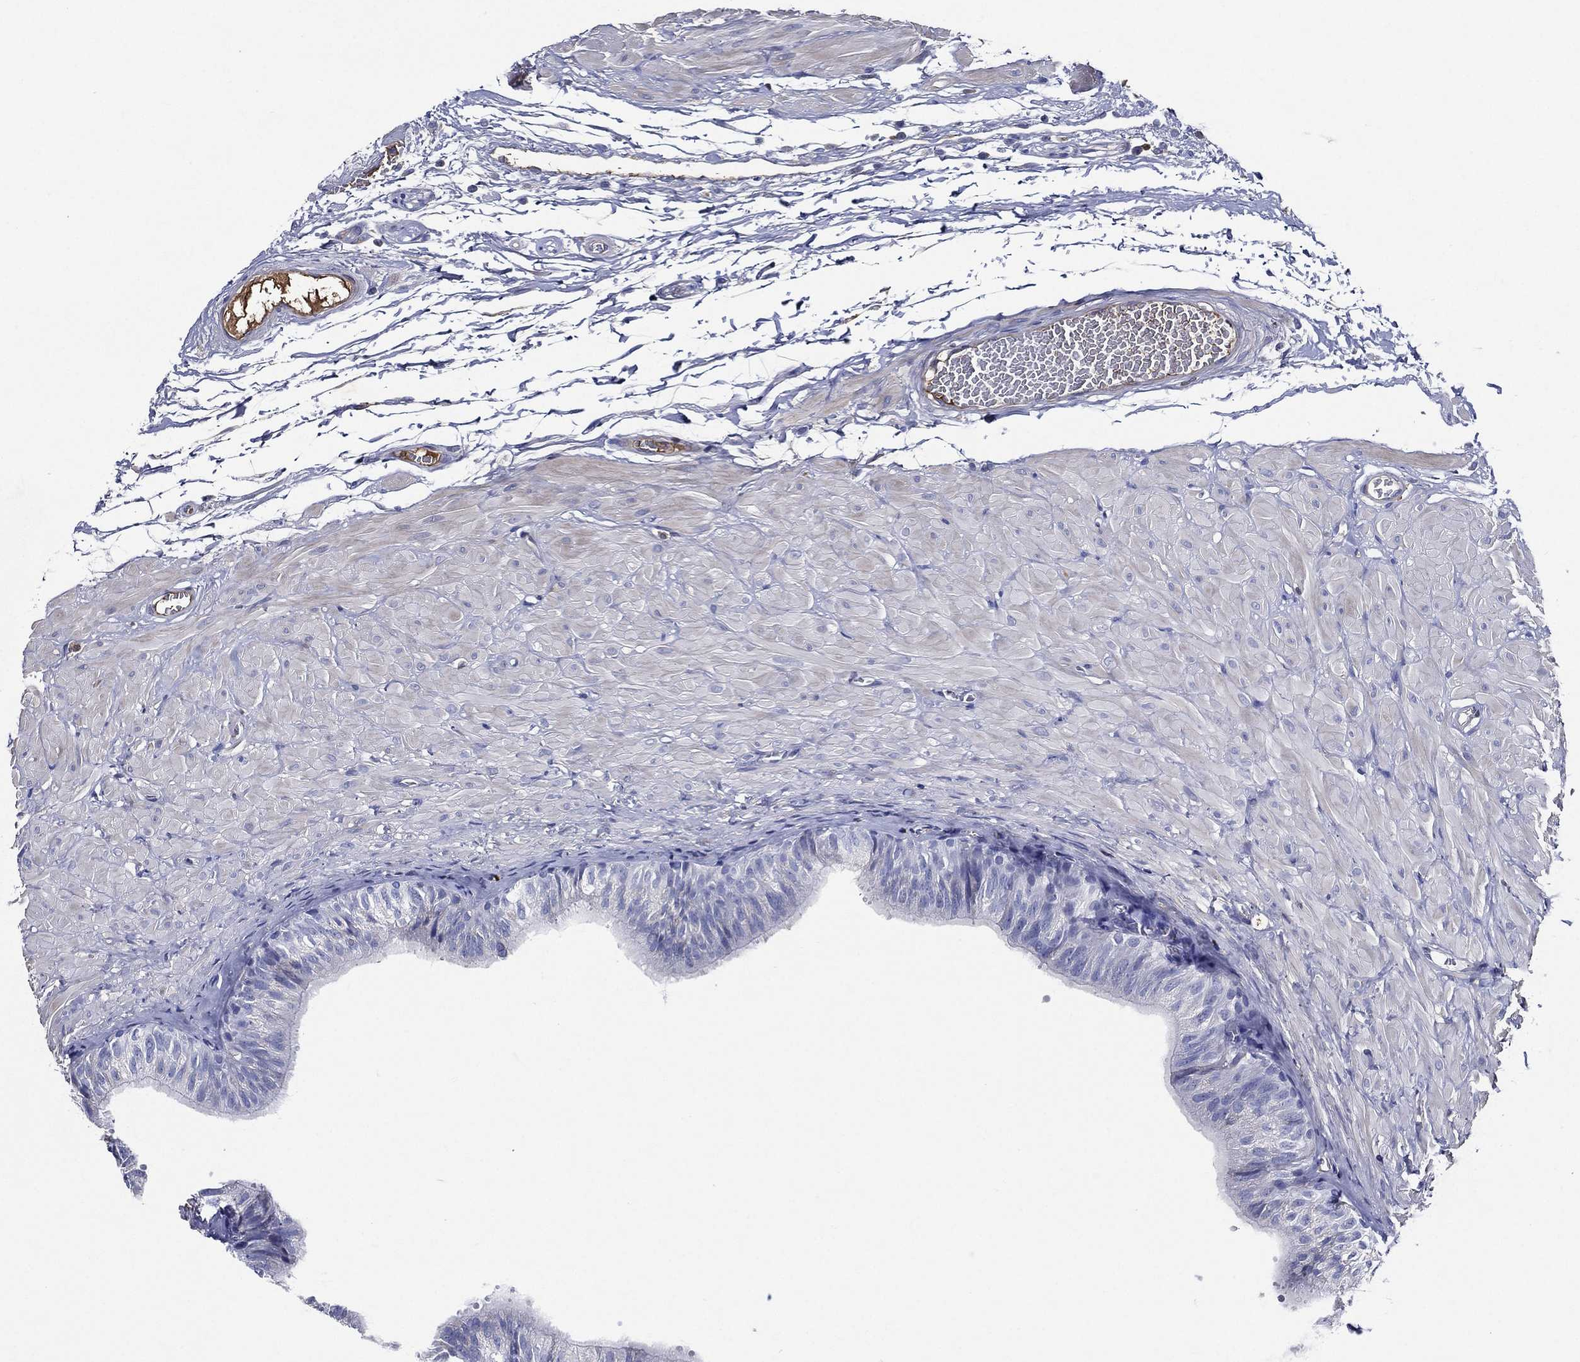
{"staining": {"intensity": "negative", "quantity": "none", "location": "none"}, "tissue": "epididymis", "cell_type": "Glandular cells", "image_type": "normal", "snomed": [{"axis": "morphology", "description": "Normal tissue, NOS"}, {"axis": "topography", "description": "Epididymis"}, {"axis": "topography", "description": "Vas deferens"}], "caption": "This is a image of immunohistochemistry staining of normal epididymis, which shows no staining in glandular cells.", "gene": "TMPRSS11D", "patient": {"sex": "male", "age": 23}}